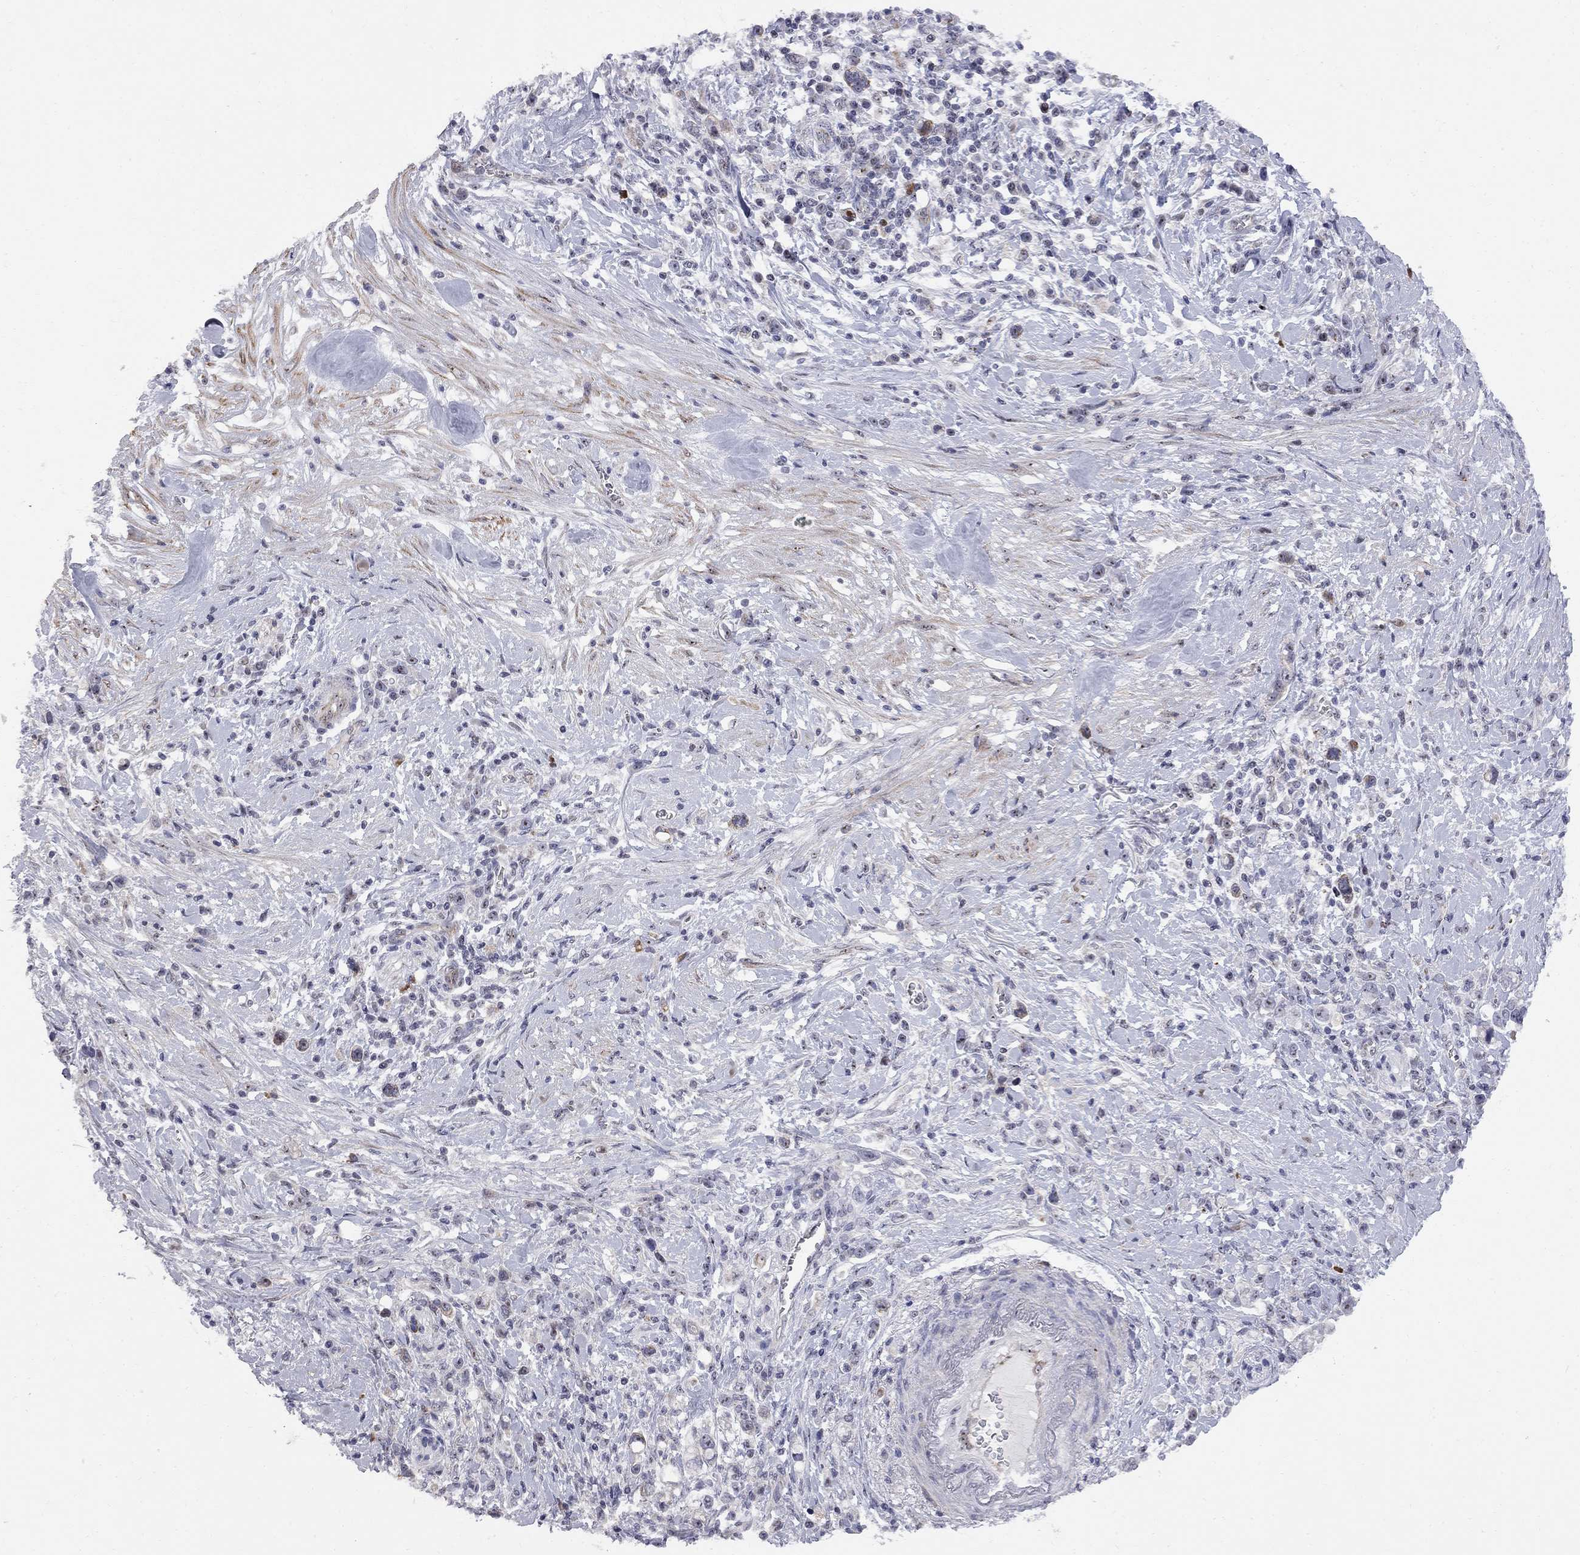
{"staining": {"intensity": "negative", "quantity": "none", "location": "none"}, "tissue": "stomach cancer", "cell_type": "Tumor cells", "image_type": "cancer", "snomed": [{"axis": "morphology", "description": "Adenocarcinoma, NOS"}, {"axis": "topography", "description": "Stomach"}], "caption": "There is no significant positivity in tumor cells of stomach cancer (adenocarcinoma).", "gene": "DHX33", "patient": {"sex": "male", "age": 63}}